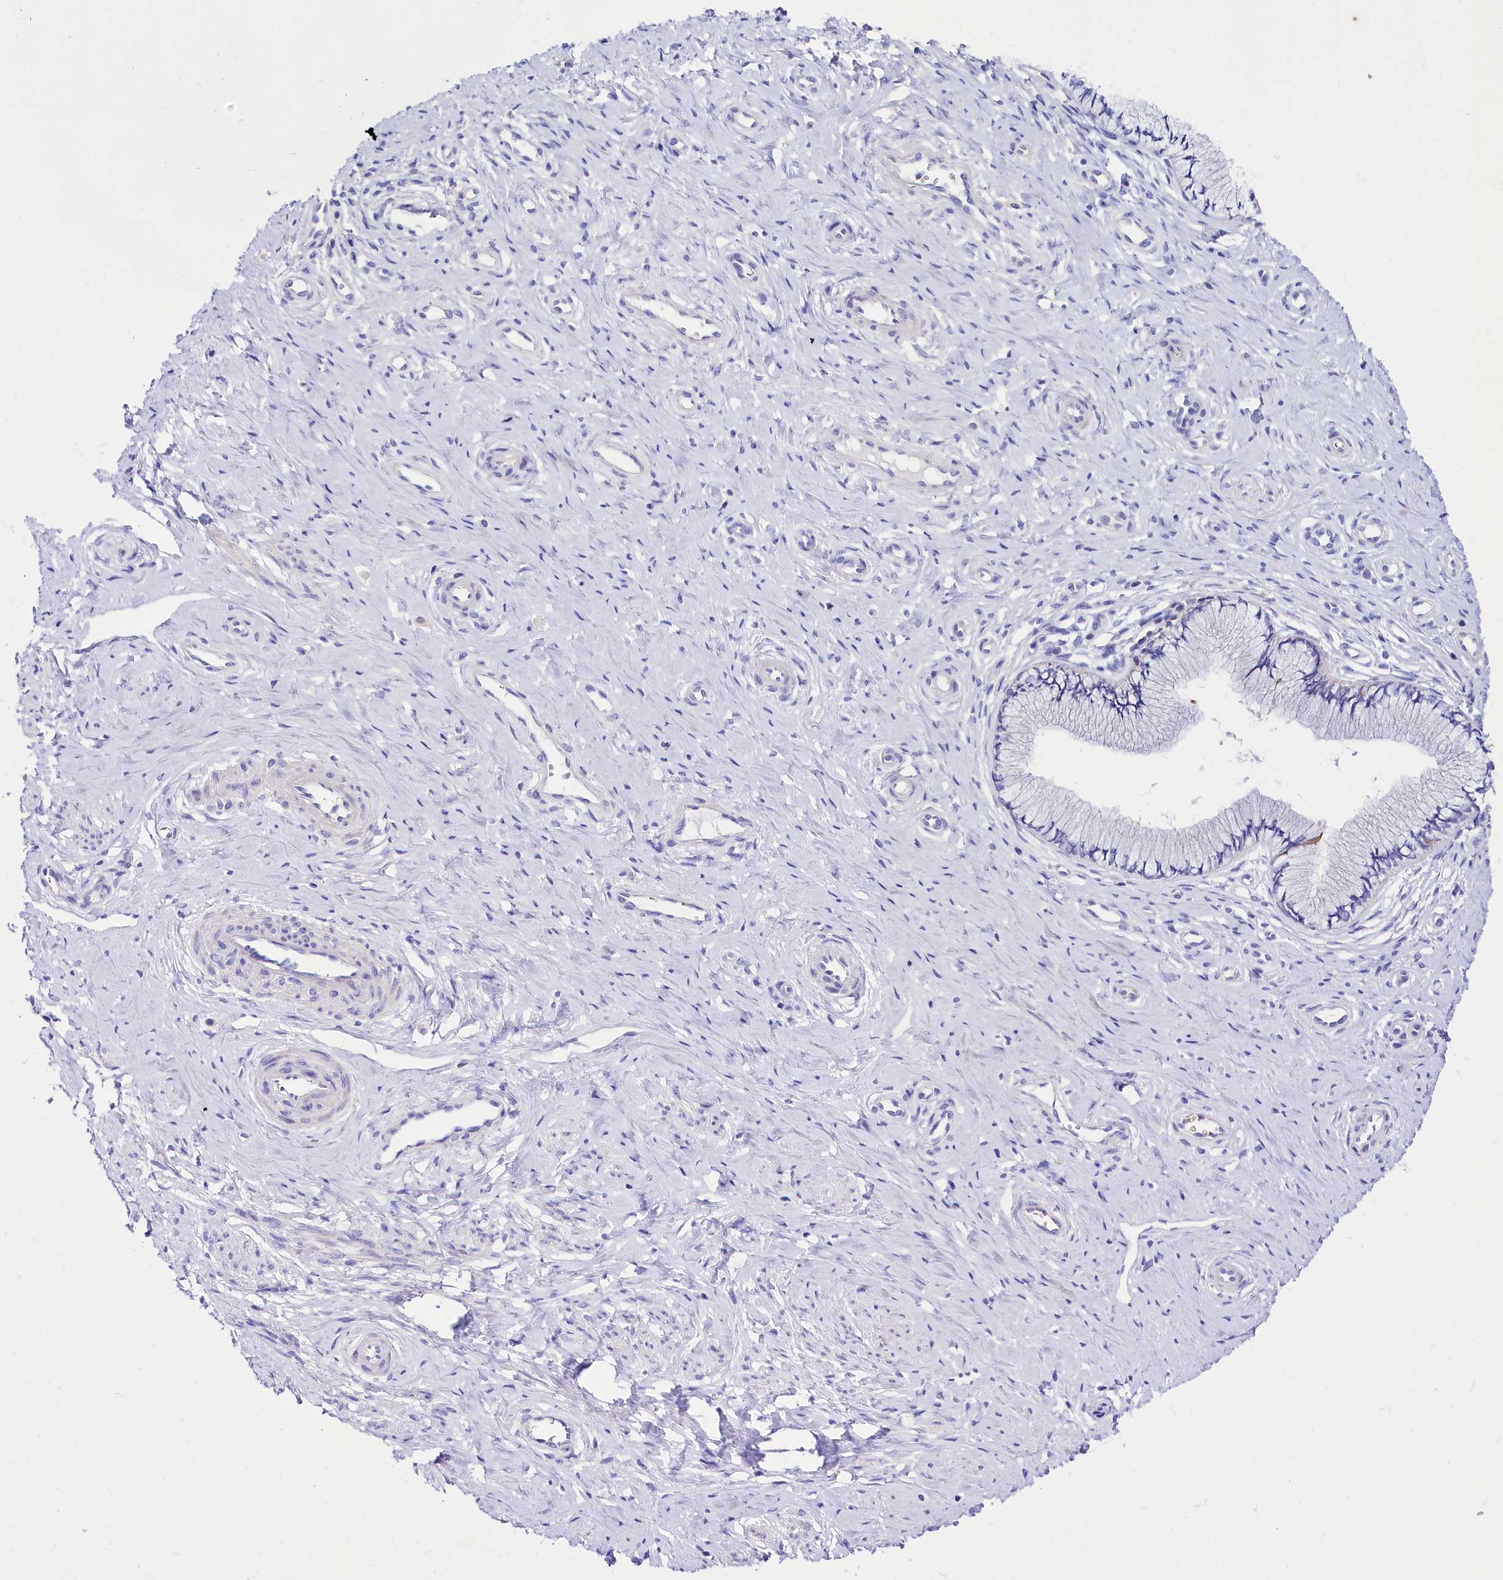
{"staining": {"intensity": "negative", "quantity": "none", "location": "none"}, "tissue": "cervix", "cell_type": "Glandular cells", "image_type": "normal", "snomed": [{"axis": "morphology", "description": "Normal tissue, NOS"}, {"axis": "topography", "description": "Cervix"}], "caption": "Human cervix stained for a protein using immunohistochemistry (IHC) demonstrates no expression in glandular cells.", "gene": "ABHD5", "patient": {"sex": "female", "age": 36}}